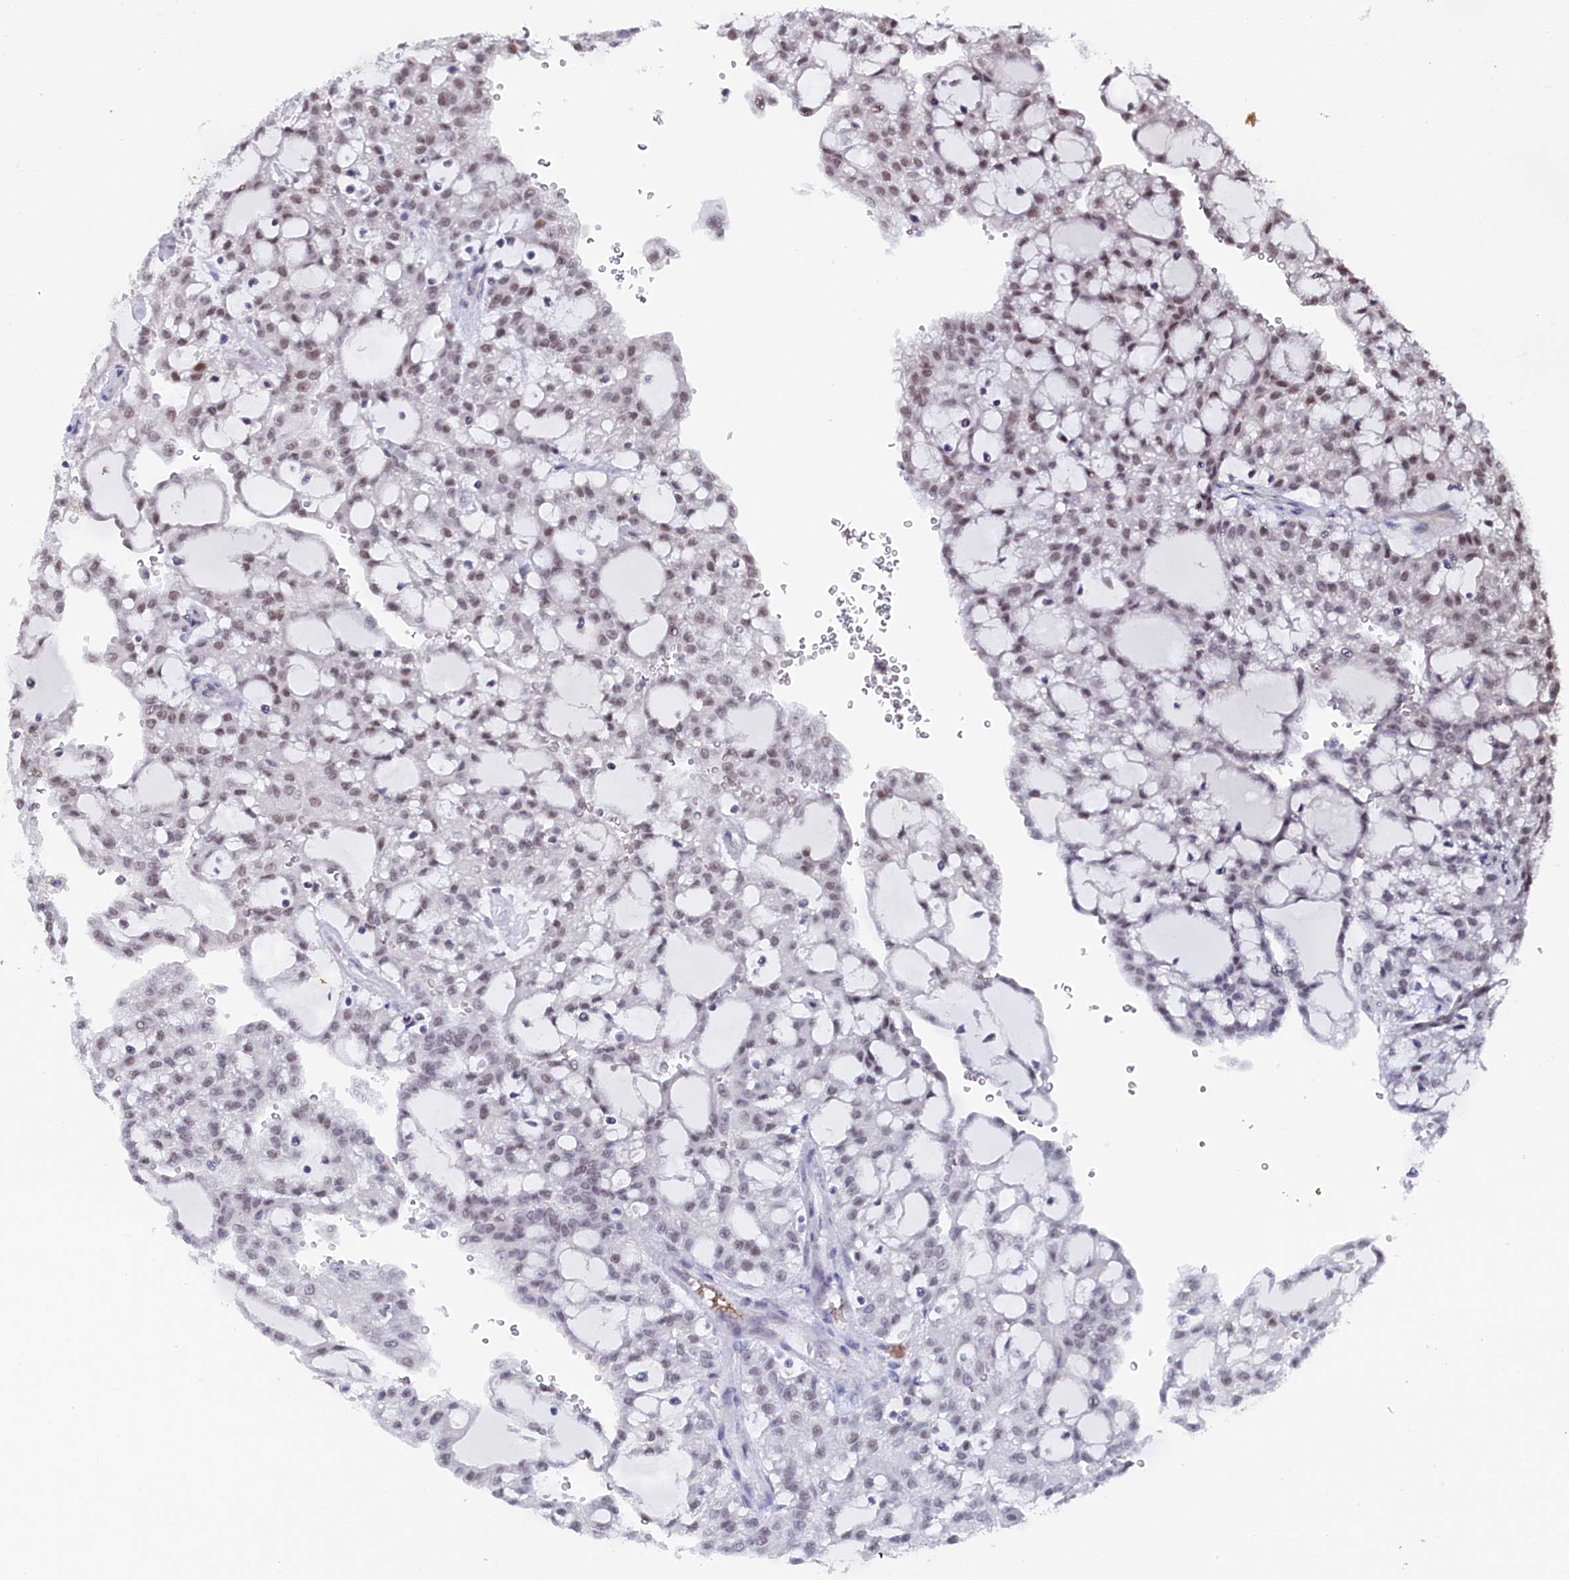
{"staining": {"intensity": "weak", "quantity": ">75%", "location": "nuclear"}, "tissue": "renal cancer", "cell_type": "Tumor cells", "image_type": "cancer", "snomed": [{"axis": "morphology", "description": "Adenocarcinoma, NOS"}, {"axis": "topography", "description": "Kidney"}], "caption": "IHC histopathology image of renal cancer (adenocarcinoma) stained for a protein (brown), which reveals low levels of weak nuclear positivity in about >75% of tumor cells.", "gene": "TIGD4", "patient": {"sex": "male", "age": 63}}